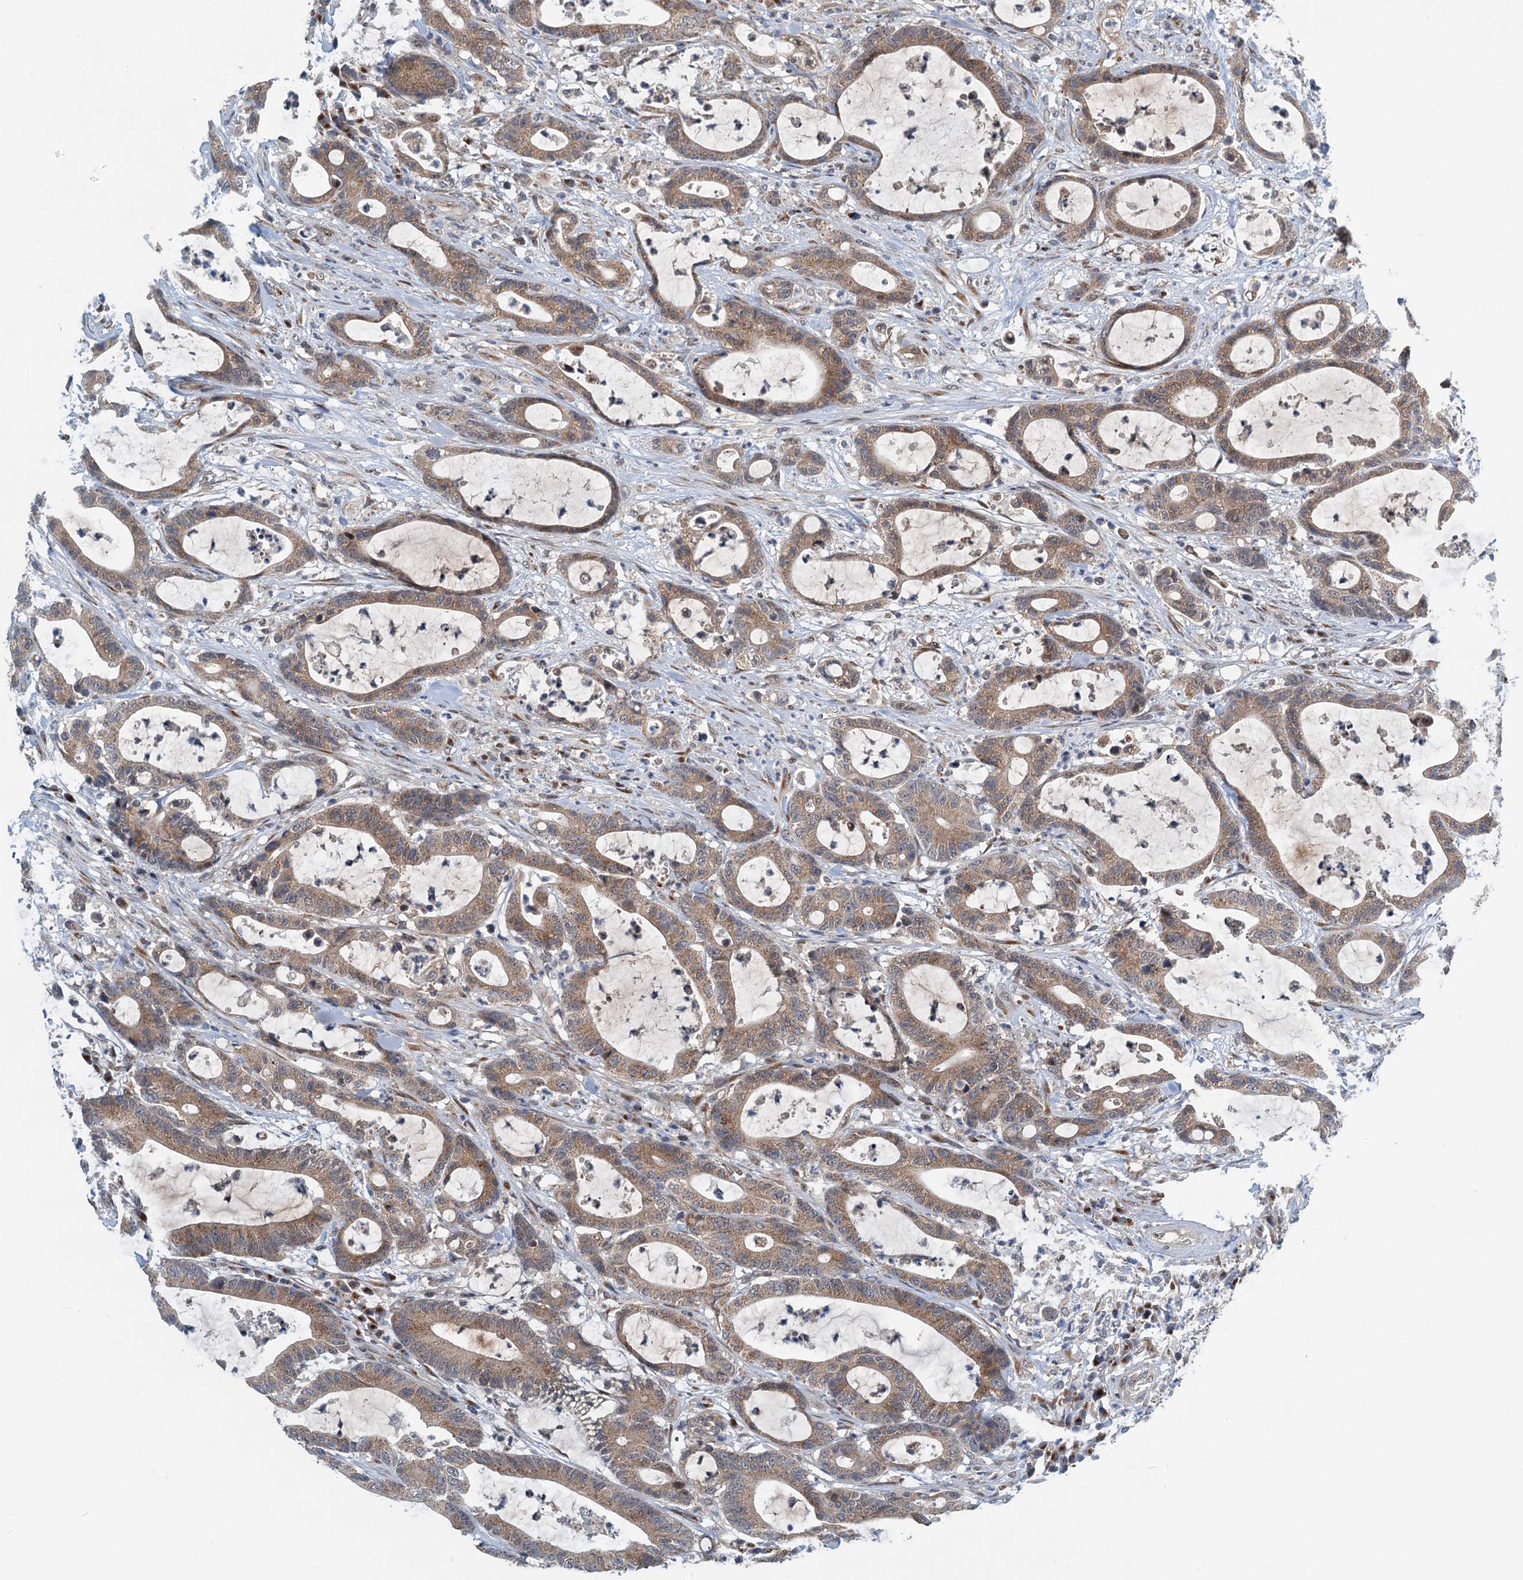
{"staining": {"intensity": "moderate", "quantity": ">75%", "location": "cytoplasmic/membranous"}, "tissue": "colorectal cancer", "cell_type": "Tumor cells", "image_type": "cancer", "snomed": [{"axis": "morphology", "description": "Adenocarcinoma, NOS"}, {"axis": "topography", "description": "Colon"}], "caption": "Tumor cells demonstrate medium levels of moderate cytoplasmic/membranous expression in about >75% of cells in adenocarcinoma (colorectal).", "gene": "DYNC2I2", "patient": {"sex": "female", "age": 84}}